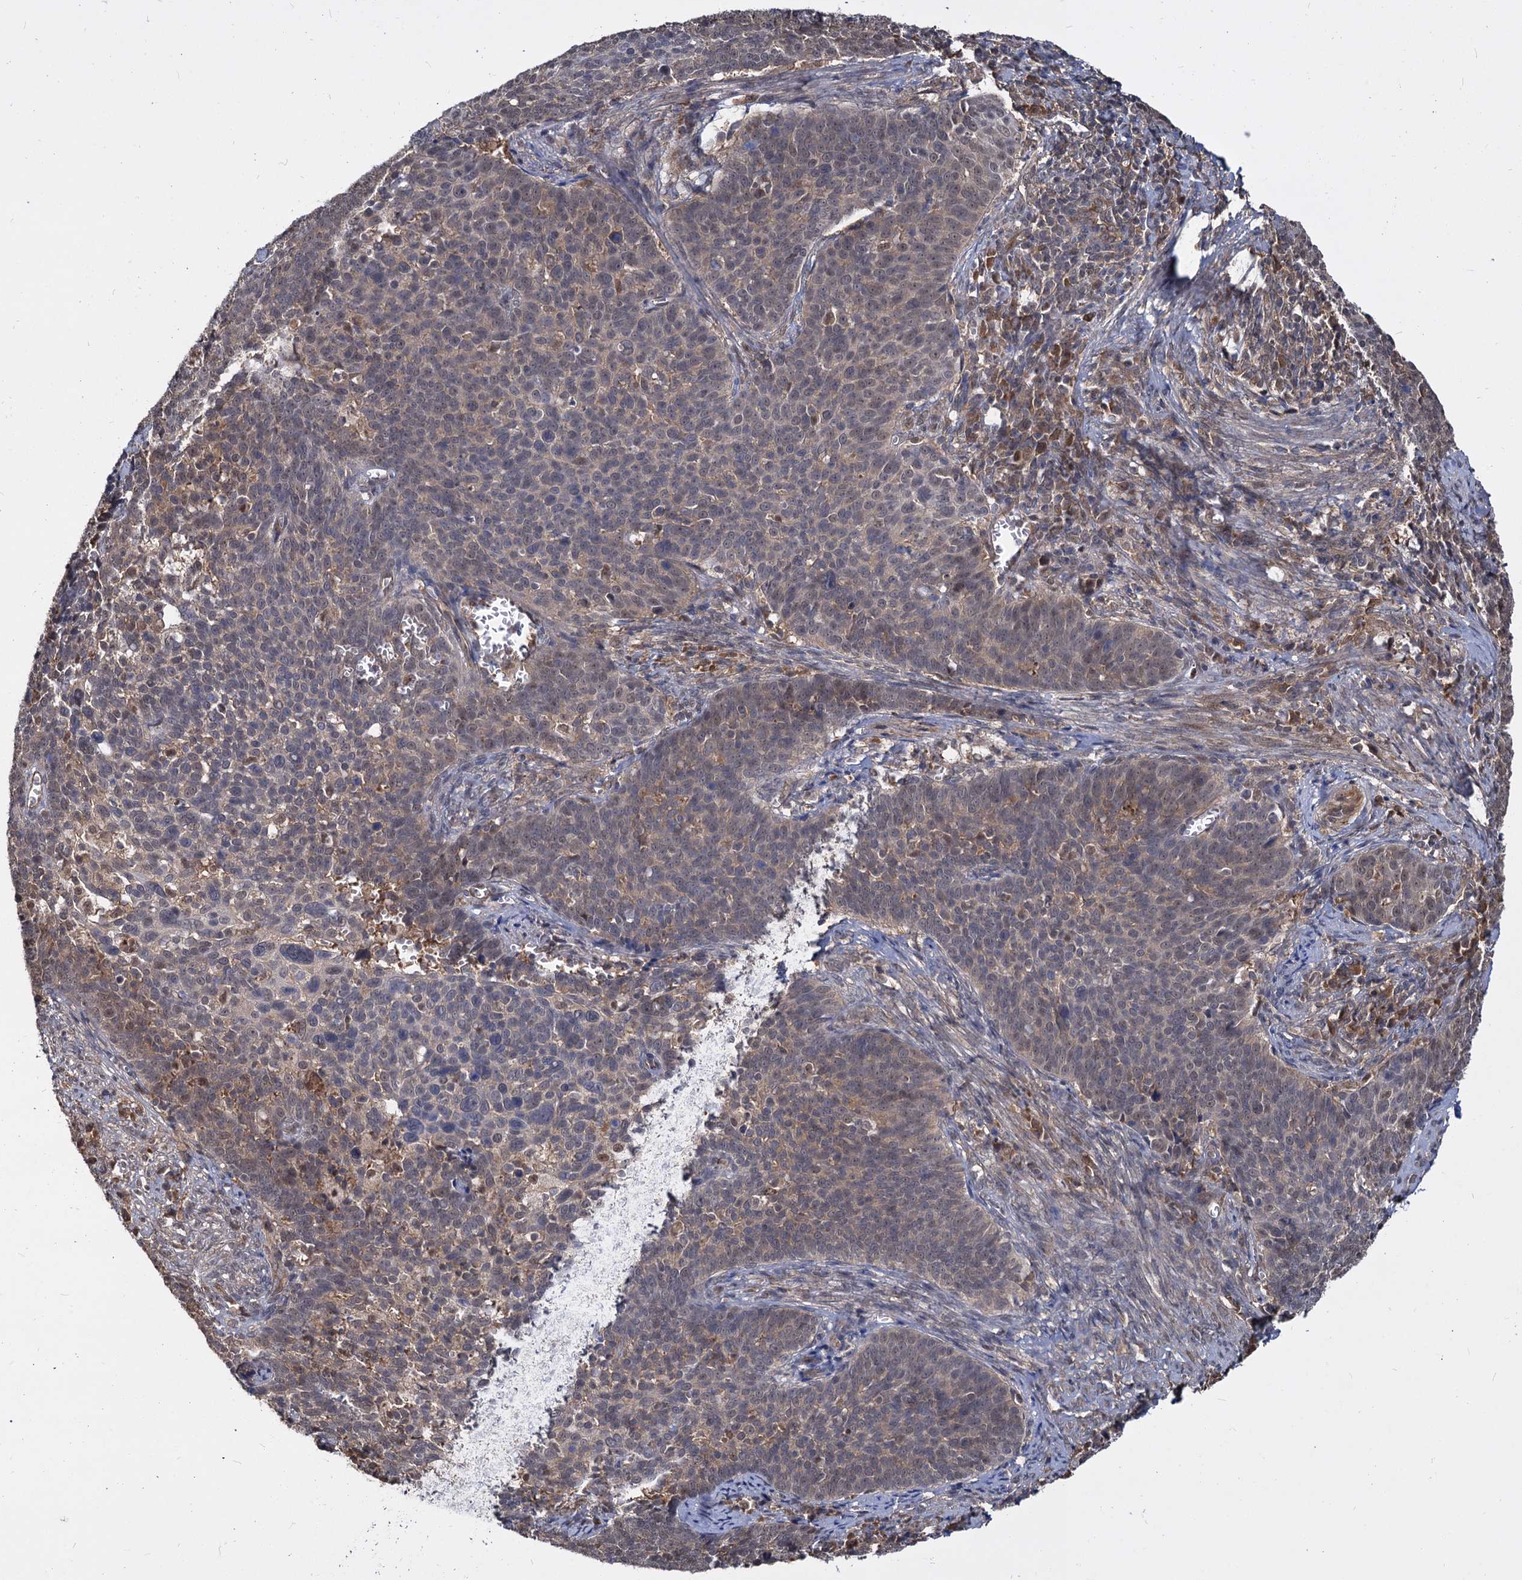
{"staining": {"intensity": "weak", "quantity": "<25%", "location": "cytoplasmic/membranous,nuclear"}, "tissue": "cervical cancer", "cell_type": "Tumor cells", "image_type": "cancer", "snomed": [{"axis": "morphology", "description": "Squamous cell carcinoma, NOS"}, {"axis": "topography", "description": "Cervix"}], "caption": "An image of human cervical cancer (squamous cell carcinoma) is negative for staining in tumor cells. The staining was performed using DAB (3,3'-diaminobenzidine) to visualize the protein expression in brown, while the nuclei were stained in blue with hematoxylin (Magnification: 20x).", "gene": "PSMD4", "patient": {"sex": "female", "age": 39}}